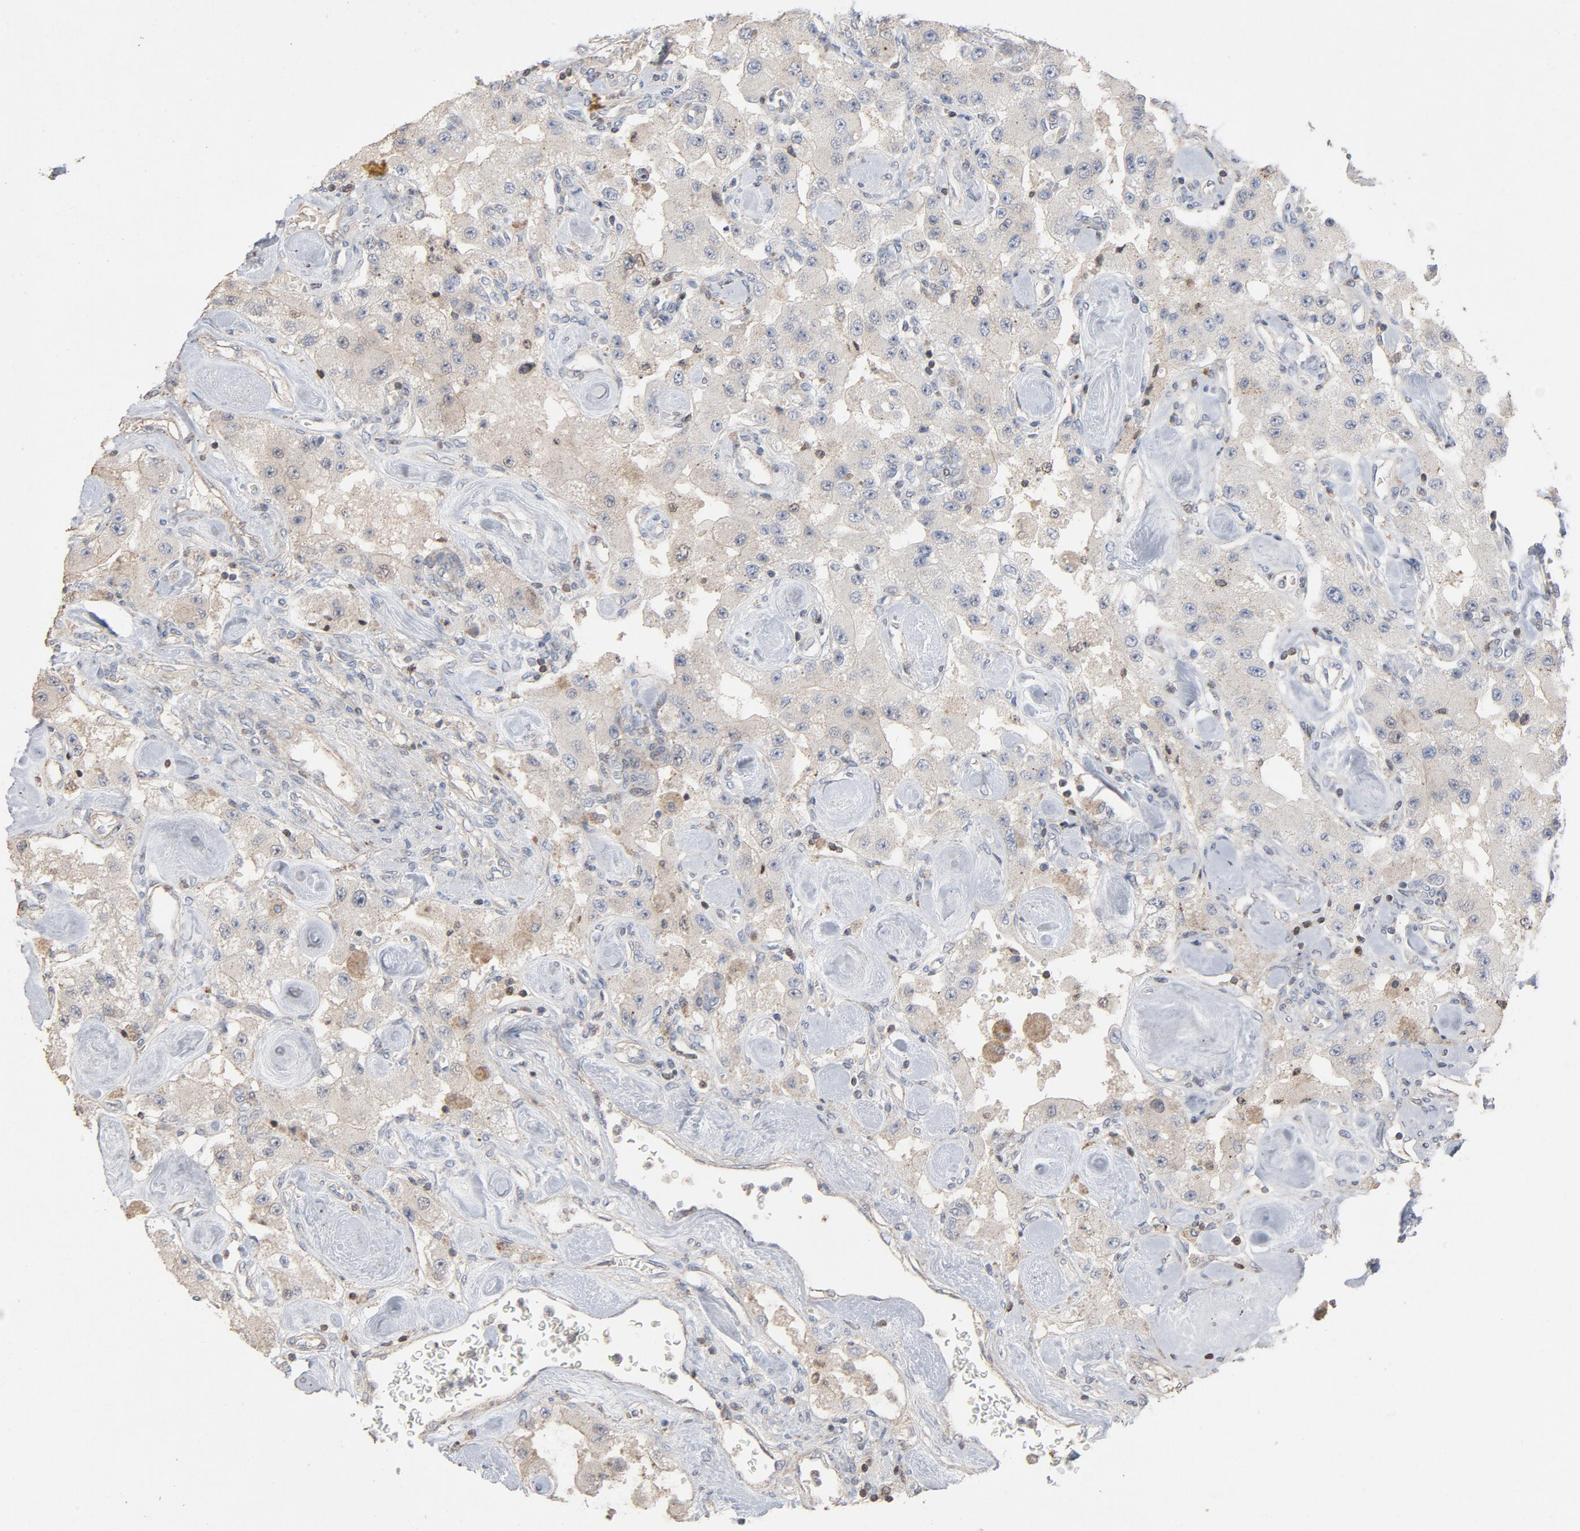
{"staining": {"intensity": "weak", "quantity": "25%-75%", "location": "cytoplasmic/membranous"}, "tissue": "carcinoid", "cell_type": "Tumor cells", "image_type": "cancer", "snomed": [{"axis": "morphology", "description": "Carcinoid, malignant, NOS"}, {"axis": "topography", "description": "Pancreas"}], "caption": "A histopathology image showing weak cytoplasmic/membranous positivity in approximately 25%-75% of tumor cells in carcinoid, as visualized by brown immunohistochemical staining.", "gene": "CDK6", "patient": {"sex": "male", "age": 41}}